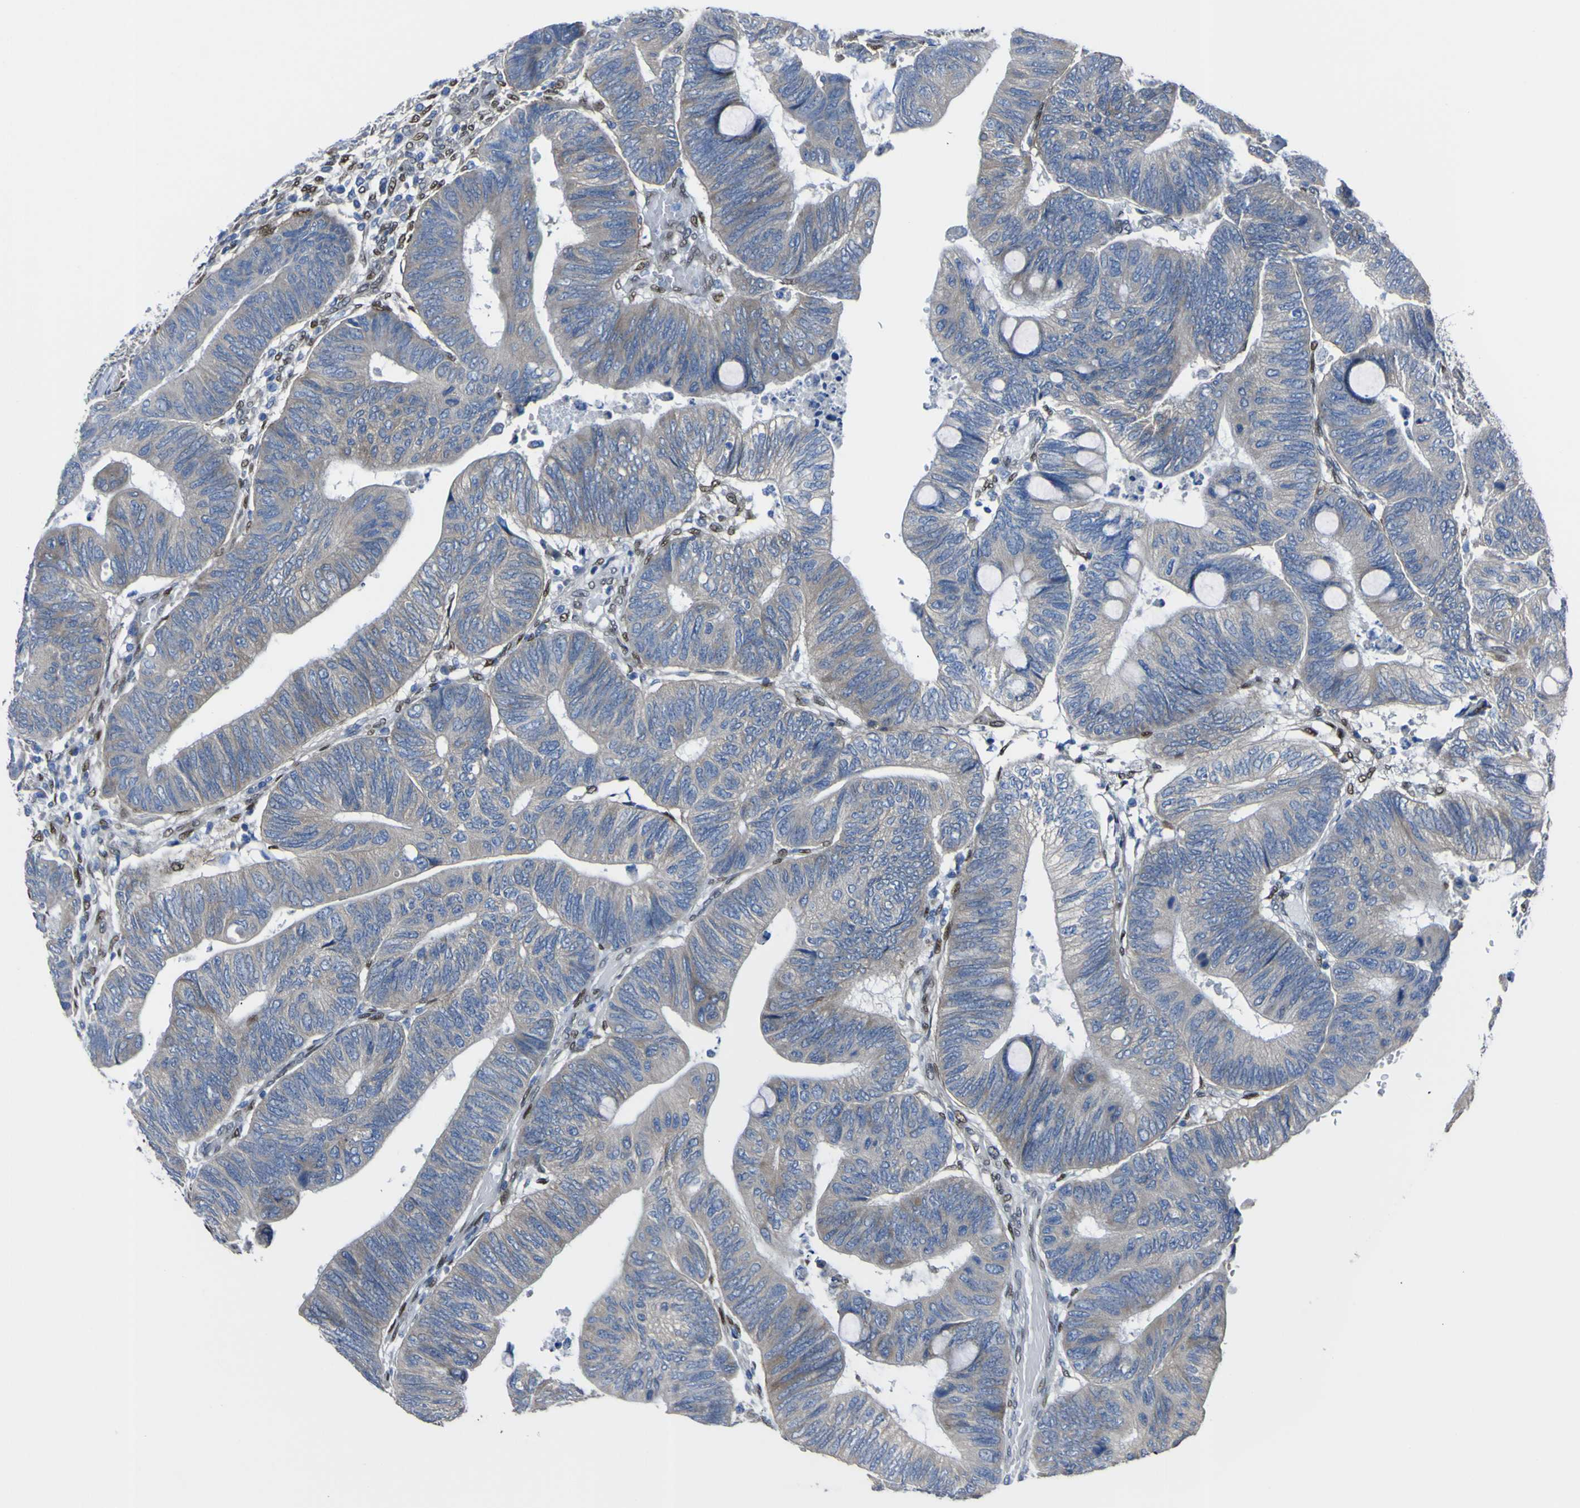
{"staining": {"intensity": "negative", "quantity": "none", "location": "none"}, "tissue": "colorectal cancer", "cell_type": "Tumor cells", "image_type": "cancer", "snomed": [{"axis": "morphology", "description": "Normal tissue, NOS"}, {"axis": "morphology", "description": "Adenocarcinoma, NOS"}, {"axis": "topography", "description": "Rectum"}, {"axis": "topography", "description": "Peripheral nerve tissue"}], "caption": "A high-resolution micrograph shows IHC staining of colorectal cancer, which demonstrates no significant expression in tumor cells. (DAB (3,3'-diaminobenzidine) IHC with hematoxylin counter stain).", "gene": "LRRN1", "patient": {"sex": "male", "age": 92}}